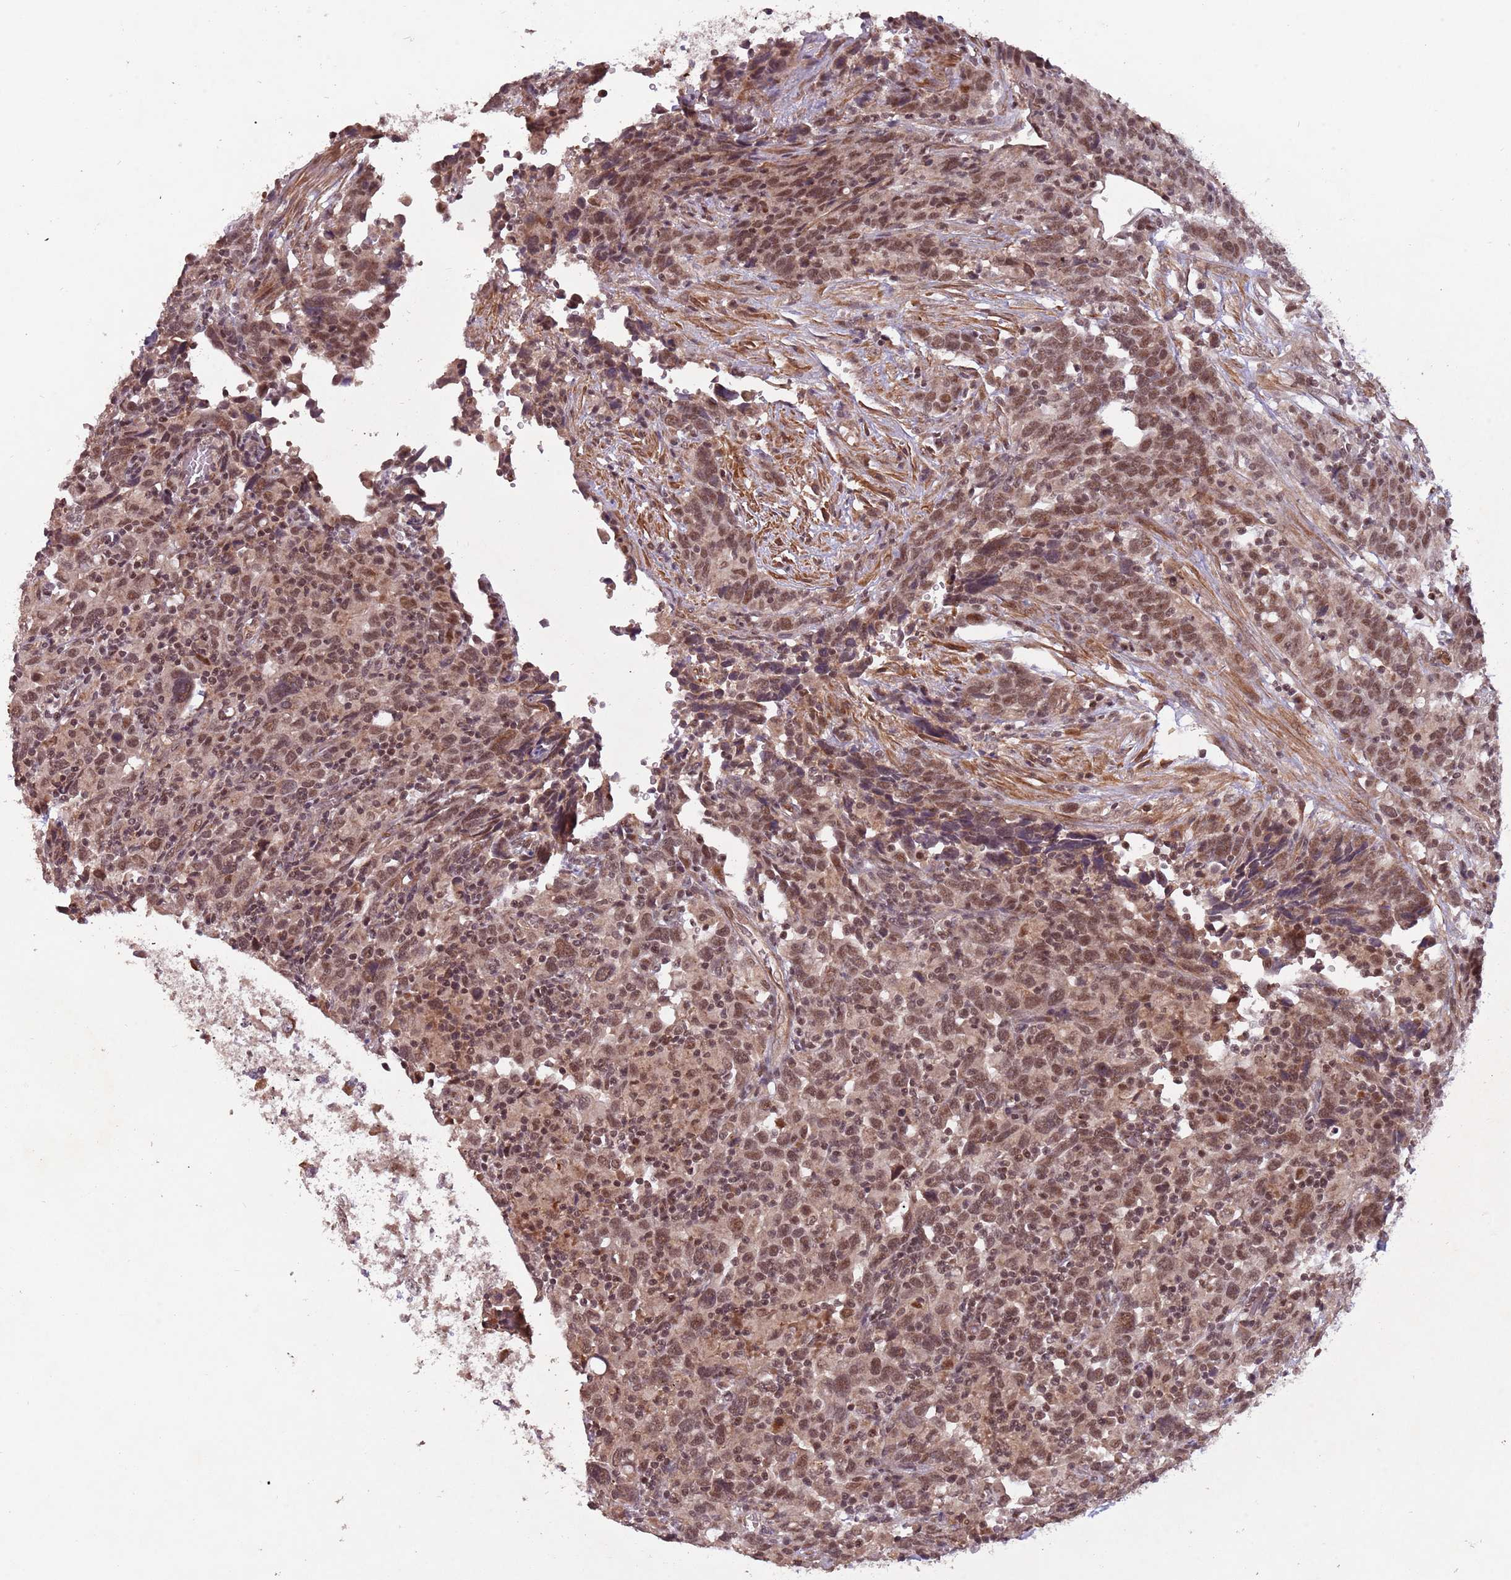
{"staining": {"intensity": "moderate", "quantity": ">75%", "location": "nuclear"}, "tissue": "urothelial cancer", "cell_type": "Tumor cells", "image_type": "cancer", "snomed": [{"axis": "morphology", "description": "Urothelial carcinoma, High grade"}, {"axis": "topography", "description": "Urinary bladder"}], "caption": "The histopathology image displays immunohistochemical staining of urothelial cancer. There is moderate nuclear staining is appreciated in approximately >75% of tumor cells. (Brightfield microscopy of DAB IHC at high magnification).", "gene": "SUDS3", "patient": {"sex": "male", "age": 61}}